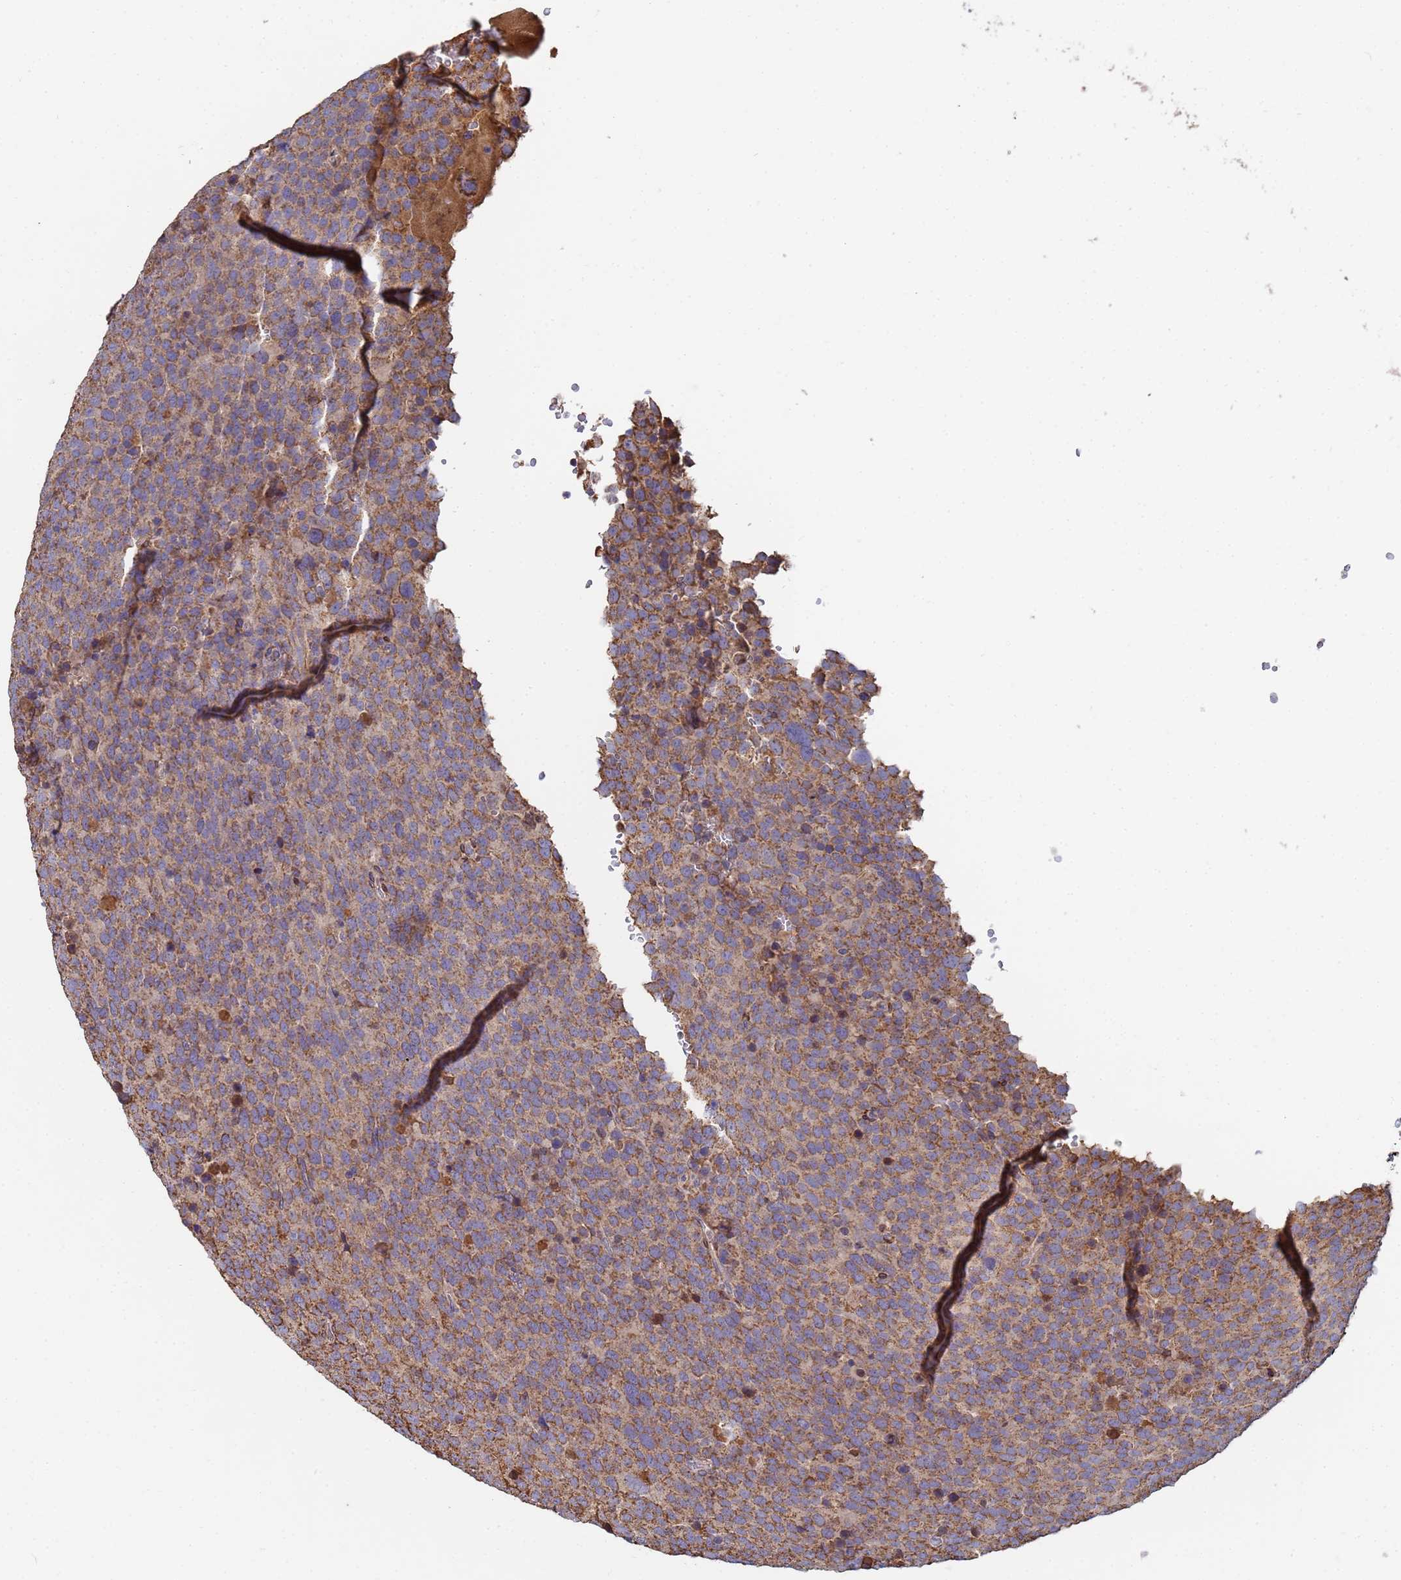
{"staining": {"intensity": "moderate", "quantity": ">75%", "location": "cytoplasmic/membranous"}, "tissue": "testis cancer", "cell_type": "Tumor cells", "image_type": "cancer", "snomed": [{"axis": "morphology", "description": "Seminoma, NOS"}, {"axis": "topography", "description": "Testis"}], "caption": "Protein staining of testis cancer tissue displays moderate cytoplasmic/membranous positivity in about >75% of tumor cells. The staining was performed using DAB (3,3'-diaminobenzidine), with brown indicating positive protein expression. Nuclei are stained blue with hematoxylin.", "gene": "C5orf34", "patient": {"sex": "male", "age": 71}}